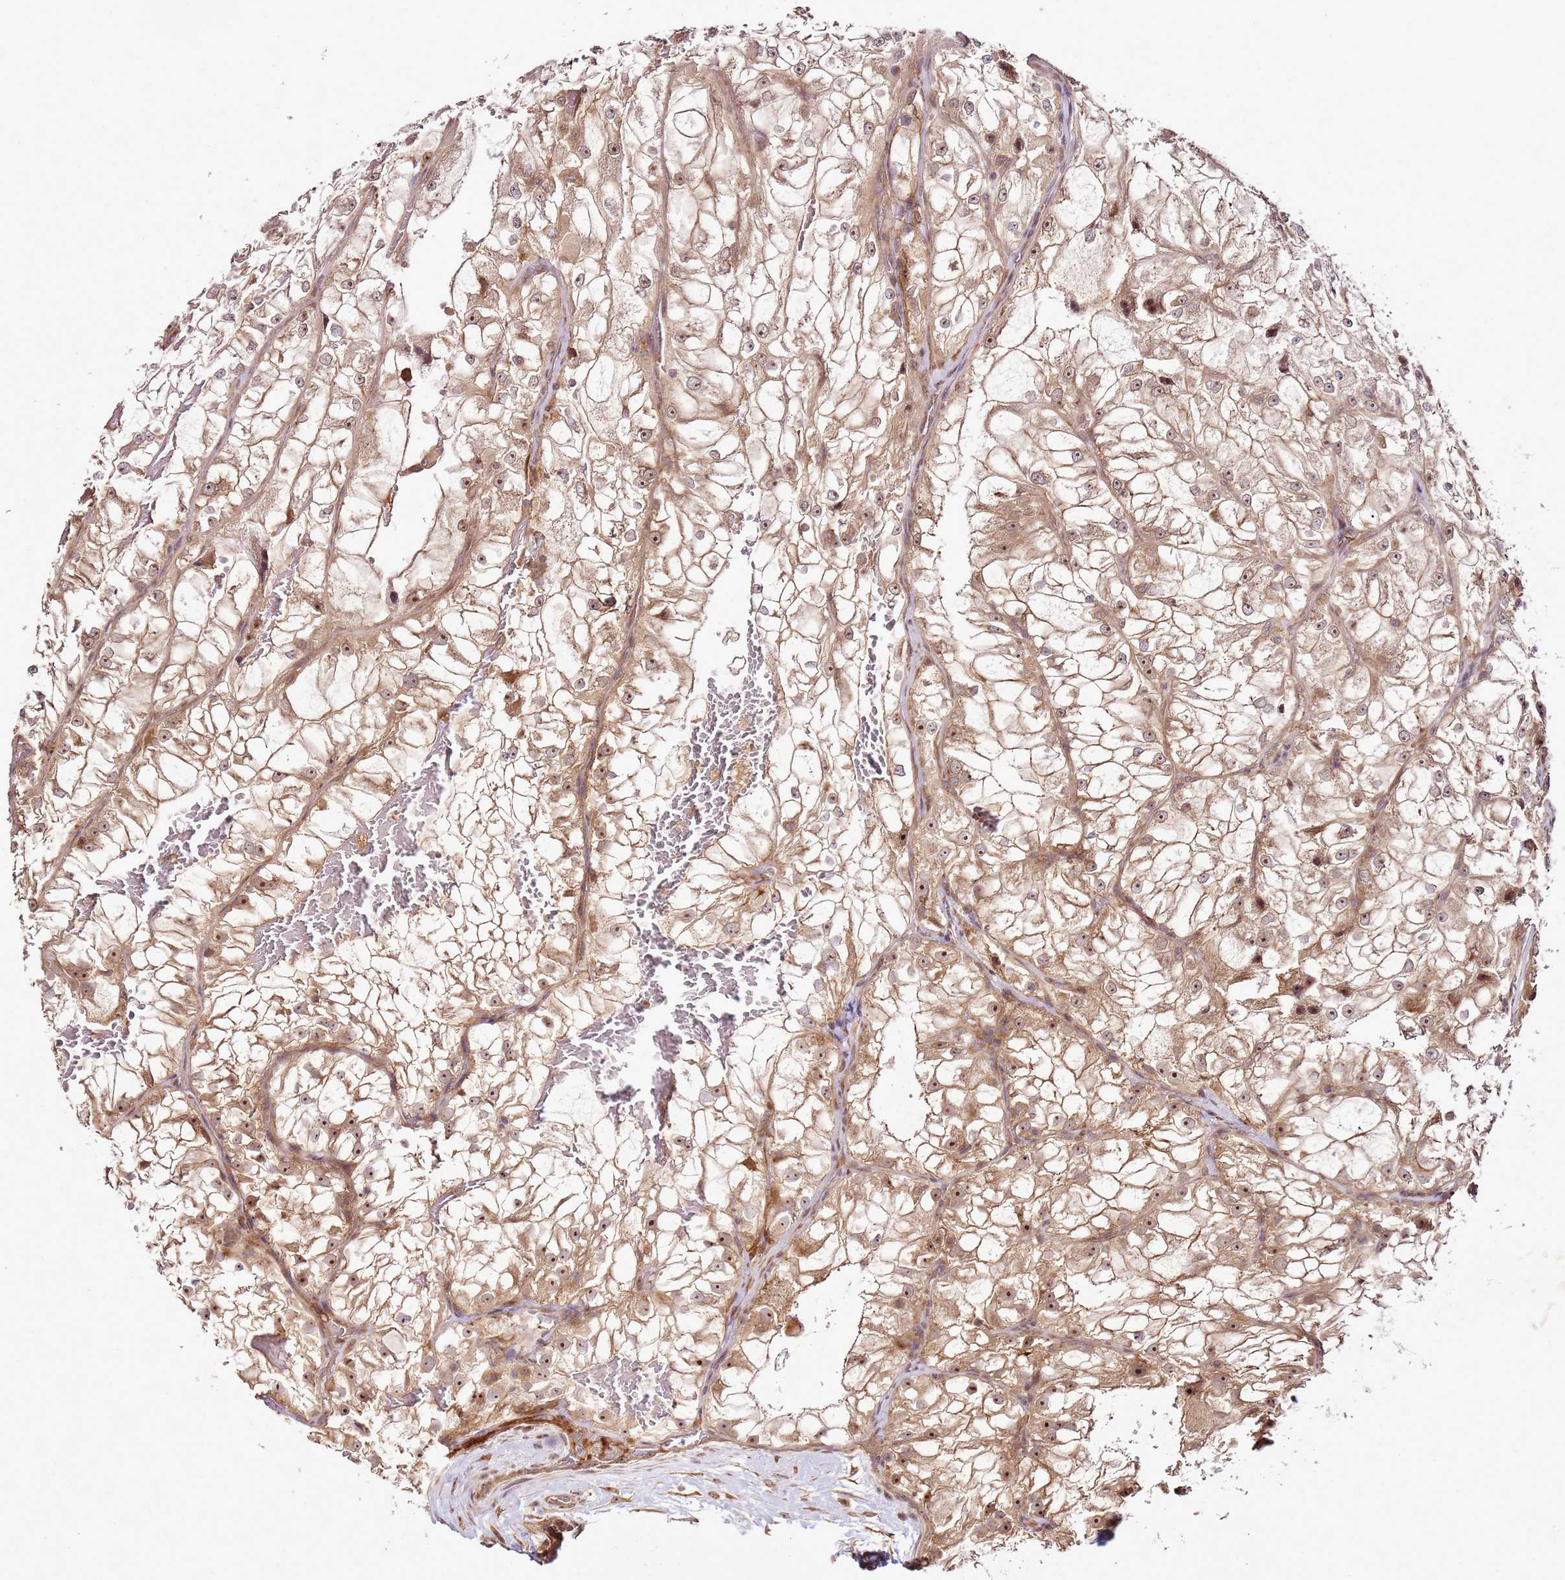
{"staining": {"intensity": "moderate", "quantity": ">75%", "location": "cytoplasmic/membranous,nuclear"}, "tissue": "renal cancer", "cell_type": "Tumor cells", "image_type": "cancer", "snomed": [{"axis": "morphology", "description": "Adenocarcinoma, NOS"}, {"axis": "topography", "description": "Kidney"}], "caption": "IHC micrograph of human adenocarcinoma (renal) stained for a protein (brown), which displays medium levels of moderate cytoplasmic/membranous and nuclear staining in approximately >75% of tumor cells.", "gene": "RASA3", "patient": {"sex": "female", "age": 72}}